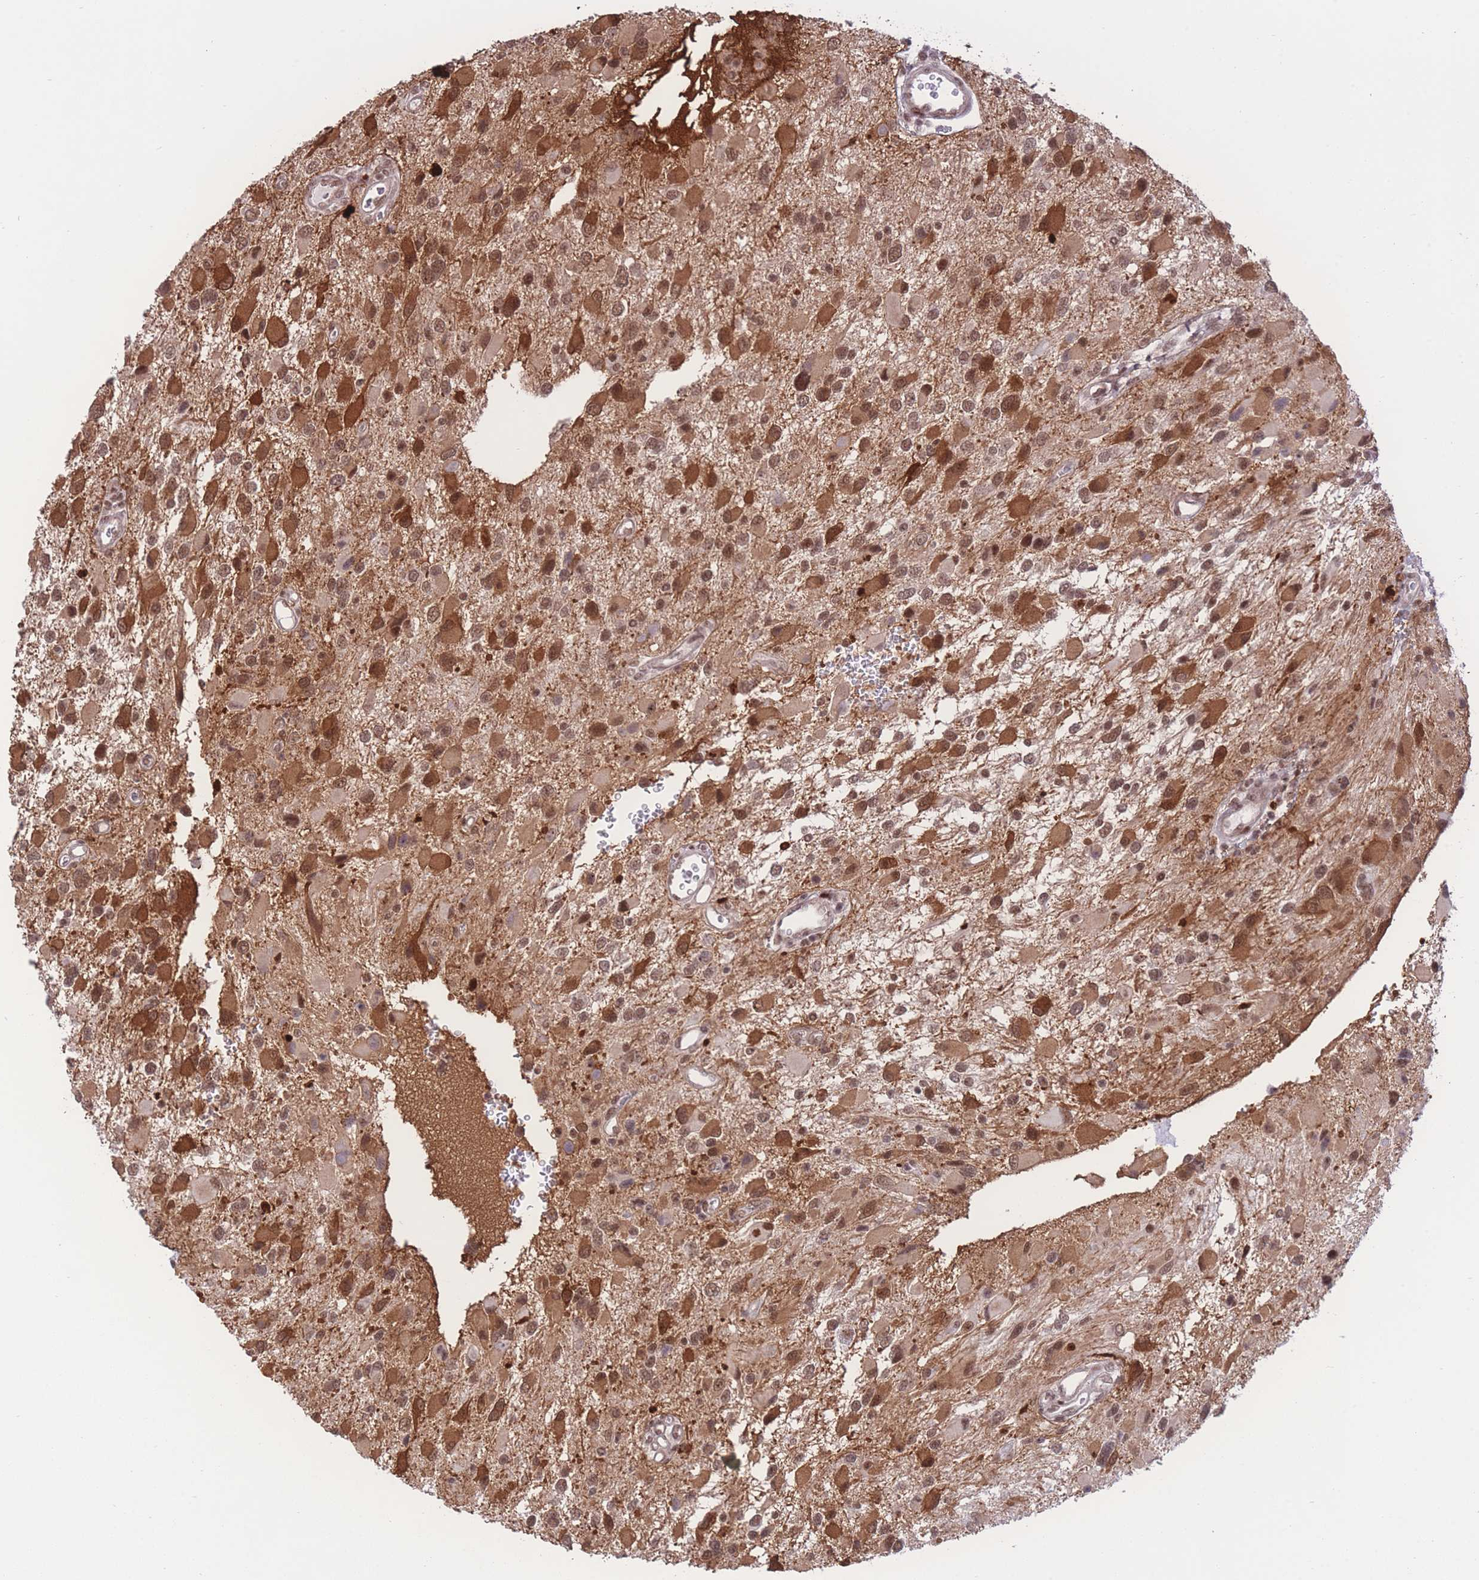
{"staining": {"intensity": "strong", "quantity": ">75%", "location": "cytoplasmic/membranous,nuclear"}, "tissue": "glioma", "cell_type": "Tumor cells", "image_type": "cancer", "snomed": [{"axis": "morphology", "description": "Glioma, malignant, High grade"}, {"axis": "topography", "description": "Brain"}], "caption": "Brown immunohistochemical staining in human malignant glioma (high-grade) shows strong cytoplasmic/membranous and nuclear staining in approximately >75% of tumor cells. (Brightfield microscopy of DAB IHC at high magnification).", "gene": "PCIF1", "patient": {"sex": "male", "age": 53}}